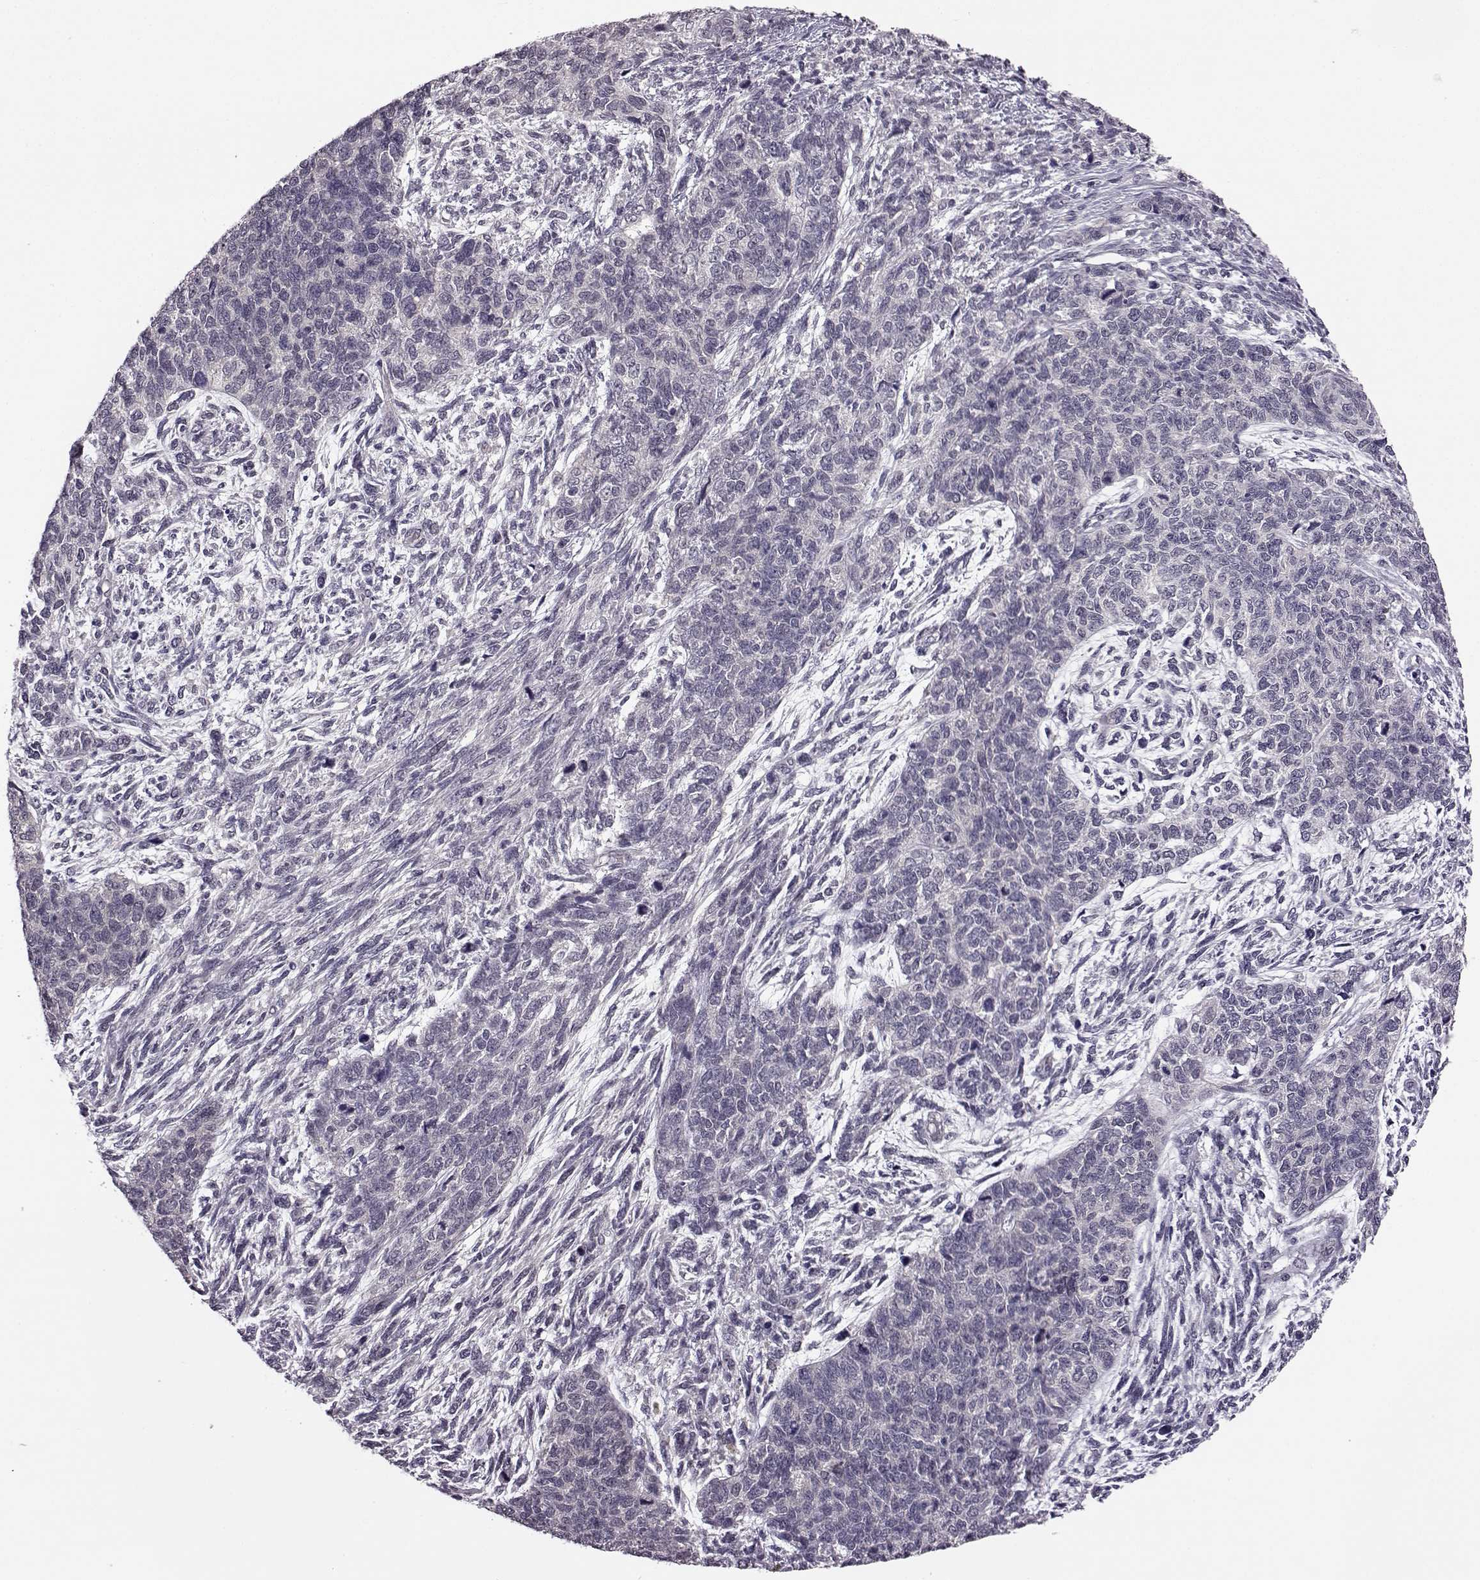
{"staining": {"intensity": "negative", "quantity": "none", "location": "none"}, "tissue": "cervical cancer", "cell_type": "Tumor cells", "image_type": "cancer", "snomed": [{"axis": "morphology", "description": "Squamous cell carcinoma, NOS"}, {"axis": "topography", "description": "Cervix"}], "caption": "Human cervical cancer stained for a protein using immunohistochemistry exhibits no staining in tumor cells.", "gene": "C10orf62", "patient": {"sex": "female", "age": 63}}